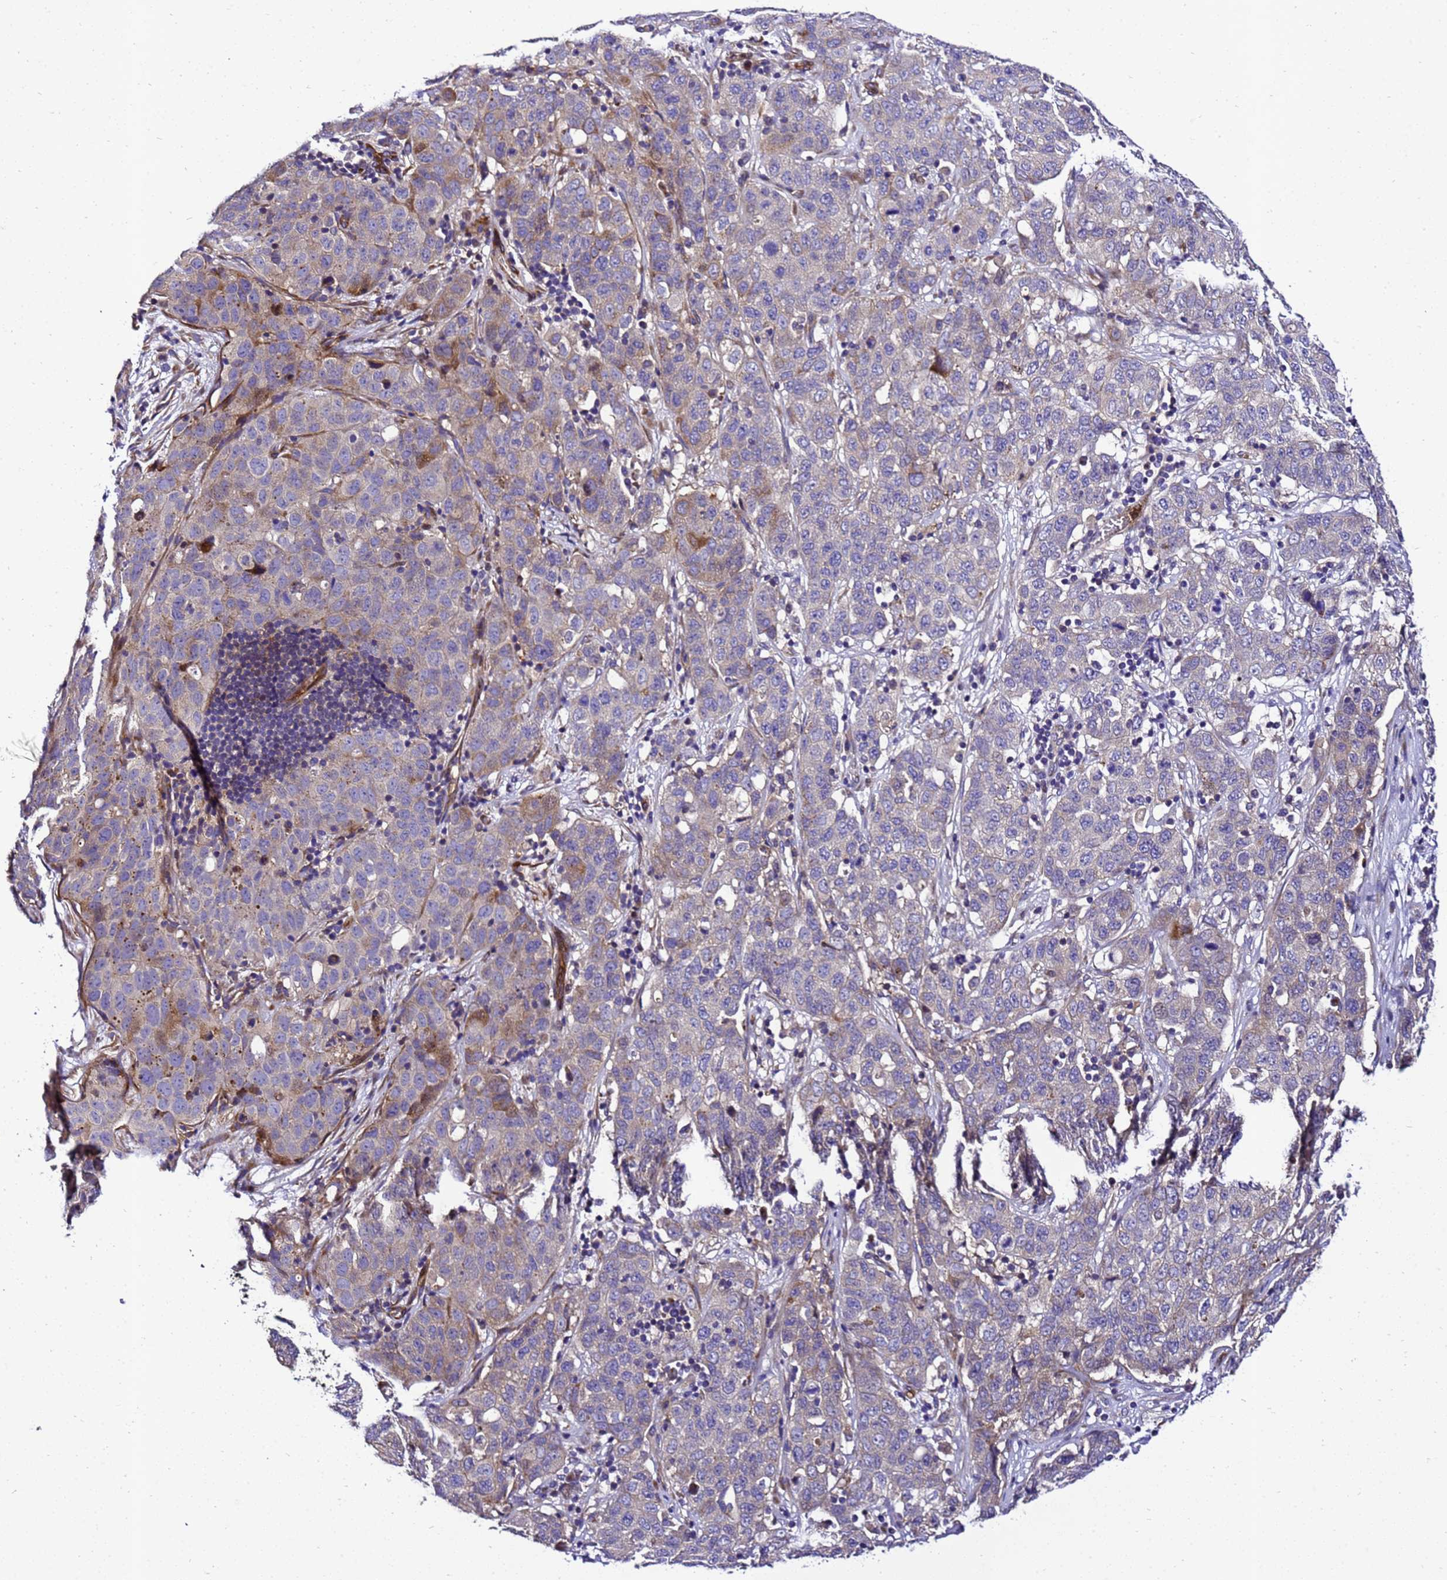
{"staining": {"intensity": "weak", "quantity": "<25%", "location": "cytoplasmic/membranous"}, "tissue": "stomach cancer", "cell_type": "Tumor cells", "image_type": "cancer", "snomed": [{"axis": "morphology", "description": "Normal tissue, NOS"}, {"axis": "morphology", "description": "Adenocarcinoma, NOS"}, {"axis": "topography", "description": "Lymph node"}, {"axis": "topography", "description": "Stomach"}], "caption": "IHC histopathology image of neoplastic tissue: human adenocarcinoma (stomach) stained with DAB shows no significant protein positivity in tumor cells.", "gene": "ZNF417", "patient": {"sex": "male", "age": 48}}